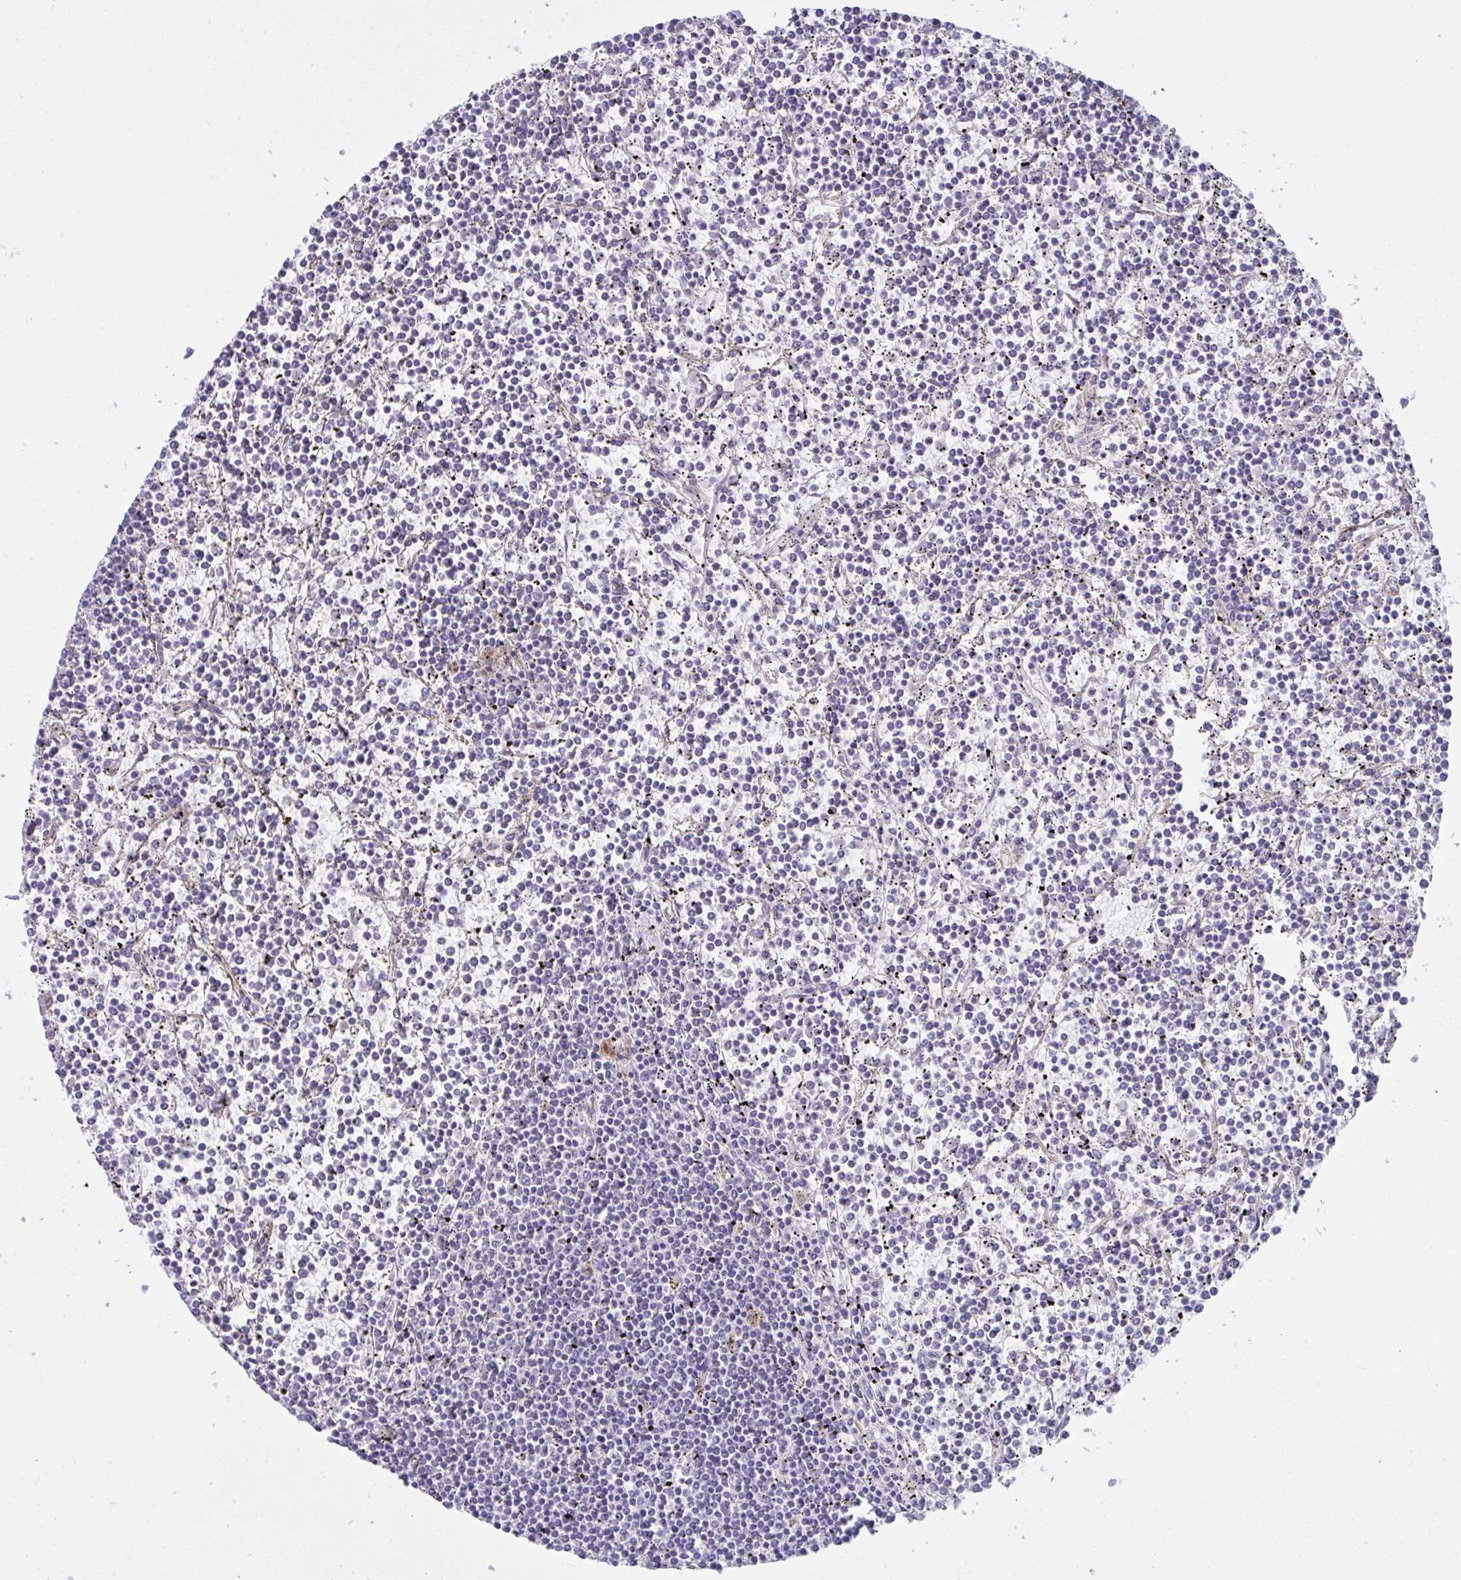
{"staining": {"intensity": "negative", "quantity": "none", "location": "none"}, "tissue": "lymphoma", "cell_type": "Tumor cells", "image_type": "cancer", "snomed": [{"axis": "morphology", "description": "Malignant lymphoma, non-Hodgkin's type, Low grade"}, {"axis": "topography", "description": "Spleen"}], "caption": "Lymphoma was stained to show a protein in brown. There is no significant staining in tumor cells.", "gene": "DCBLD1", "patient": {"sex": "female", "age": 19}}